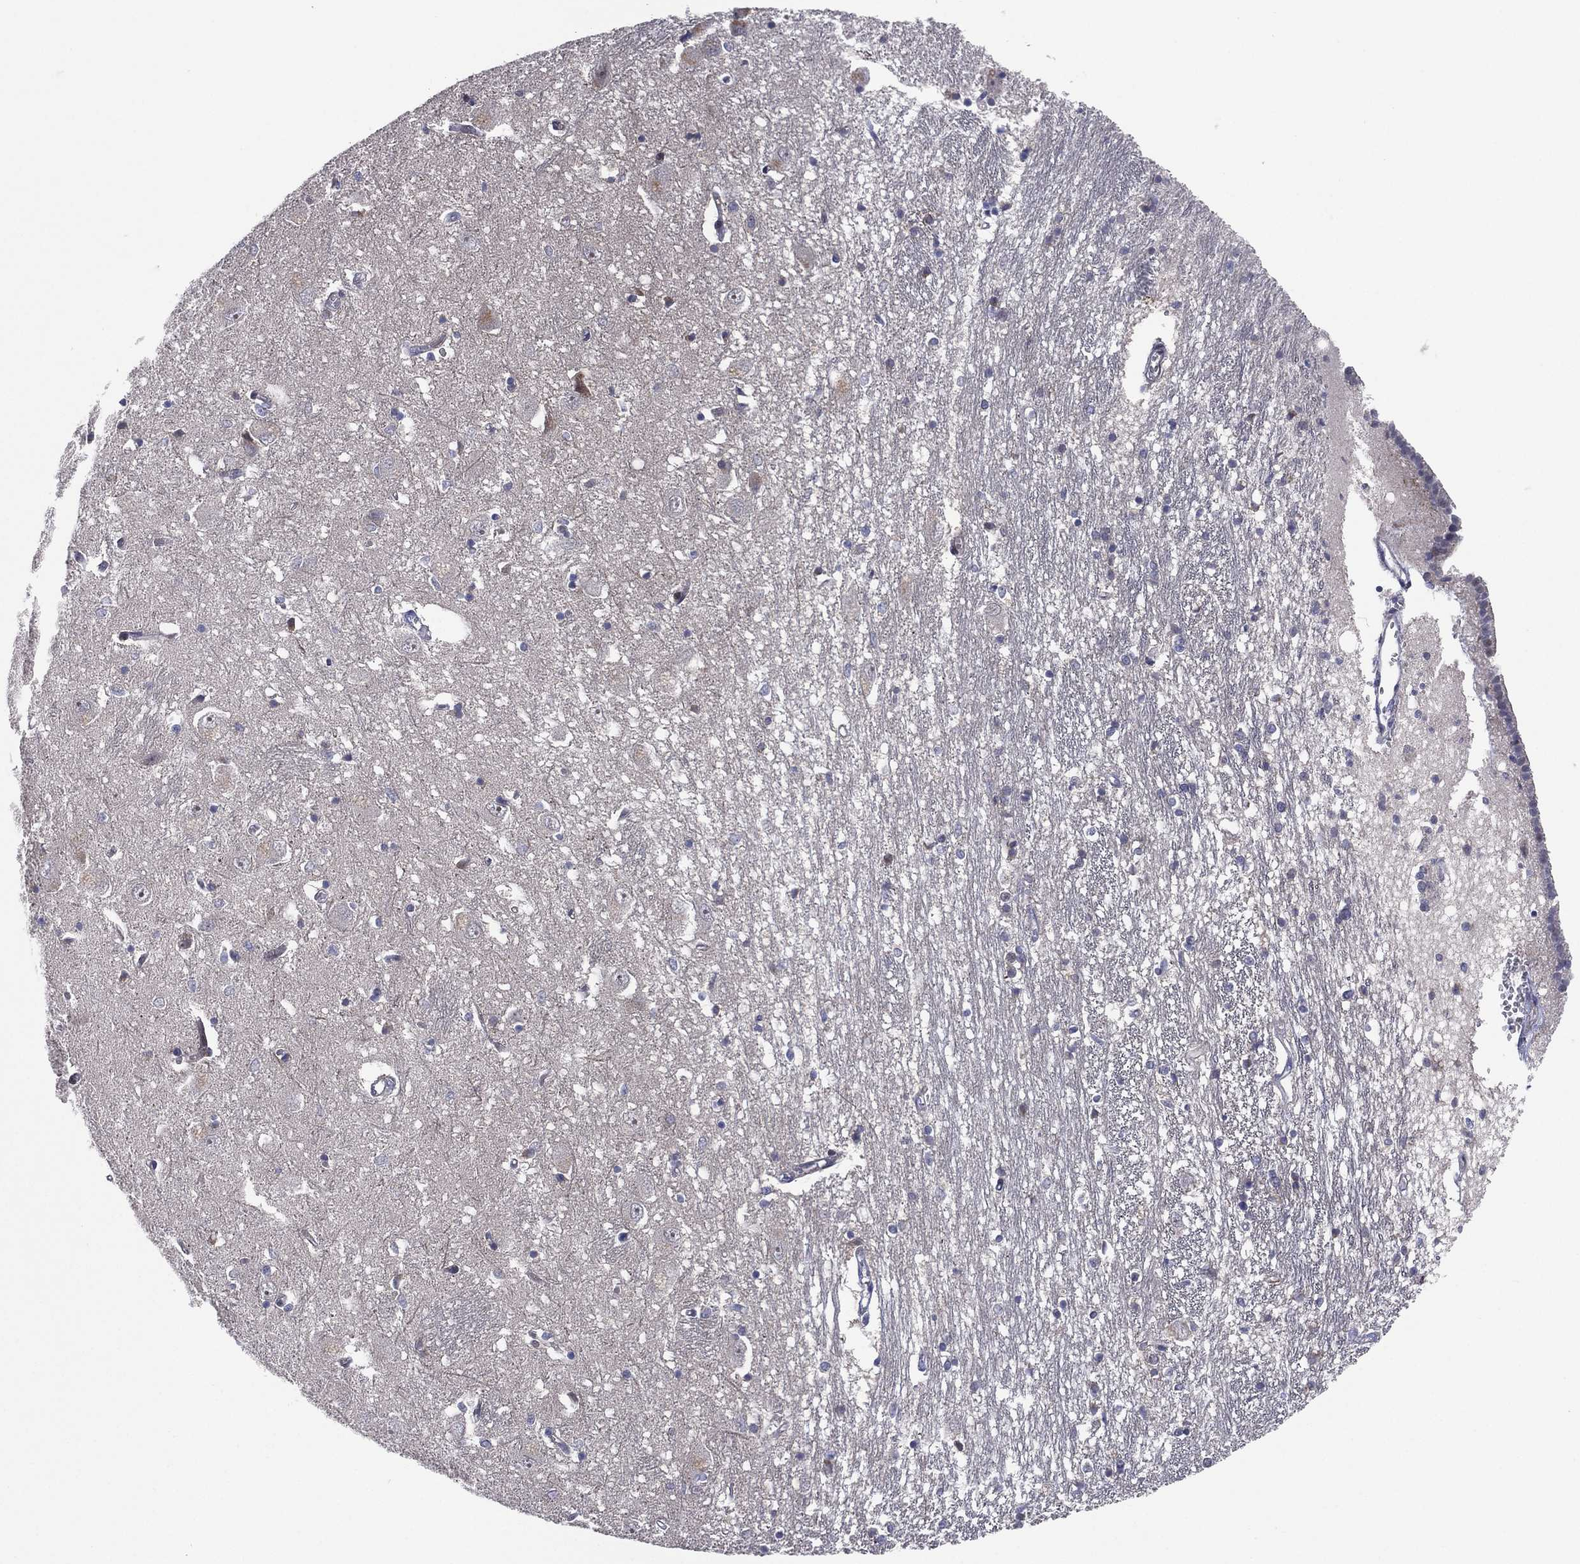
{"staining": {"intensity": "negative", "quantity": "none", "location": "none"}, "tissue": "caudate", "cell_type": "Glial cells", "image_type": "normal", "snomed": [{"axis": "morphology", "description": "Normal tissue, NOS"}, {"axis": "topography", "description": "Lateral ventricle wall"}], "caption": "This is an immunohistochemistry (IHC) image of benign caudate. There is no staining in glial cells.", "gene": "UTP14A", "patient": {"sex": "male", "age": 54}}